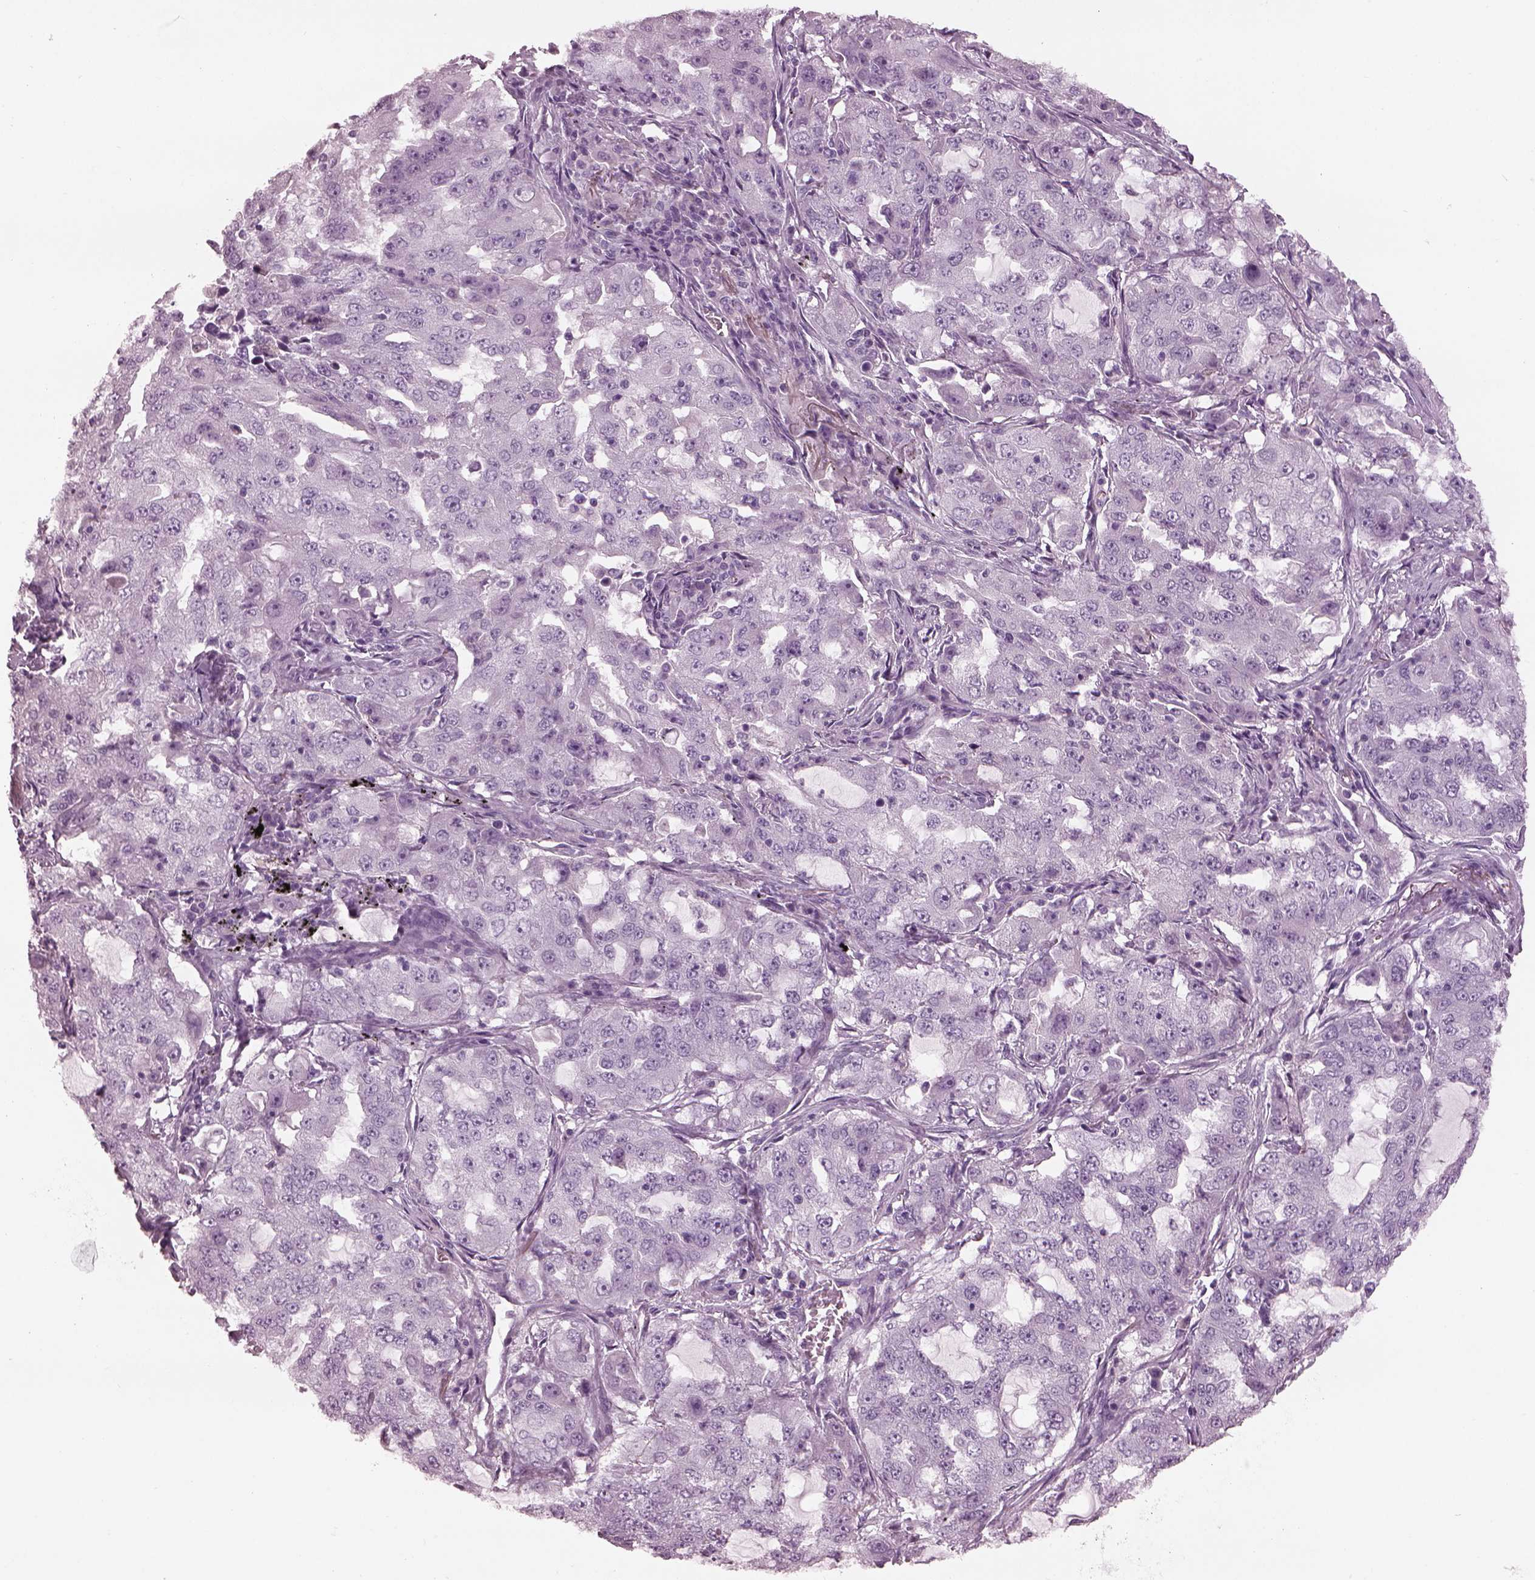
{"staining": {"intensity": "negative", "quantity": "none", "location": "none"}, "tissue": "lung cancer", "cell_type": "Tumor cells", "image_type": "cancer", "snomed": [{"axis": "morphology", "description": "Adenocarcinoma, NOS"}, {"axis": "topography", "description": "Lung"}], "caption": "Micrograph shows no protein staining in tumor cells of lung cancer tissue.", "gene": "PACRG", "patient": {"sex": "female", "age": 61}}